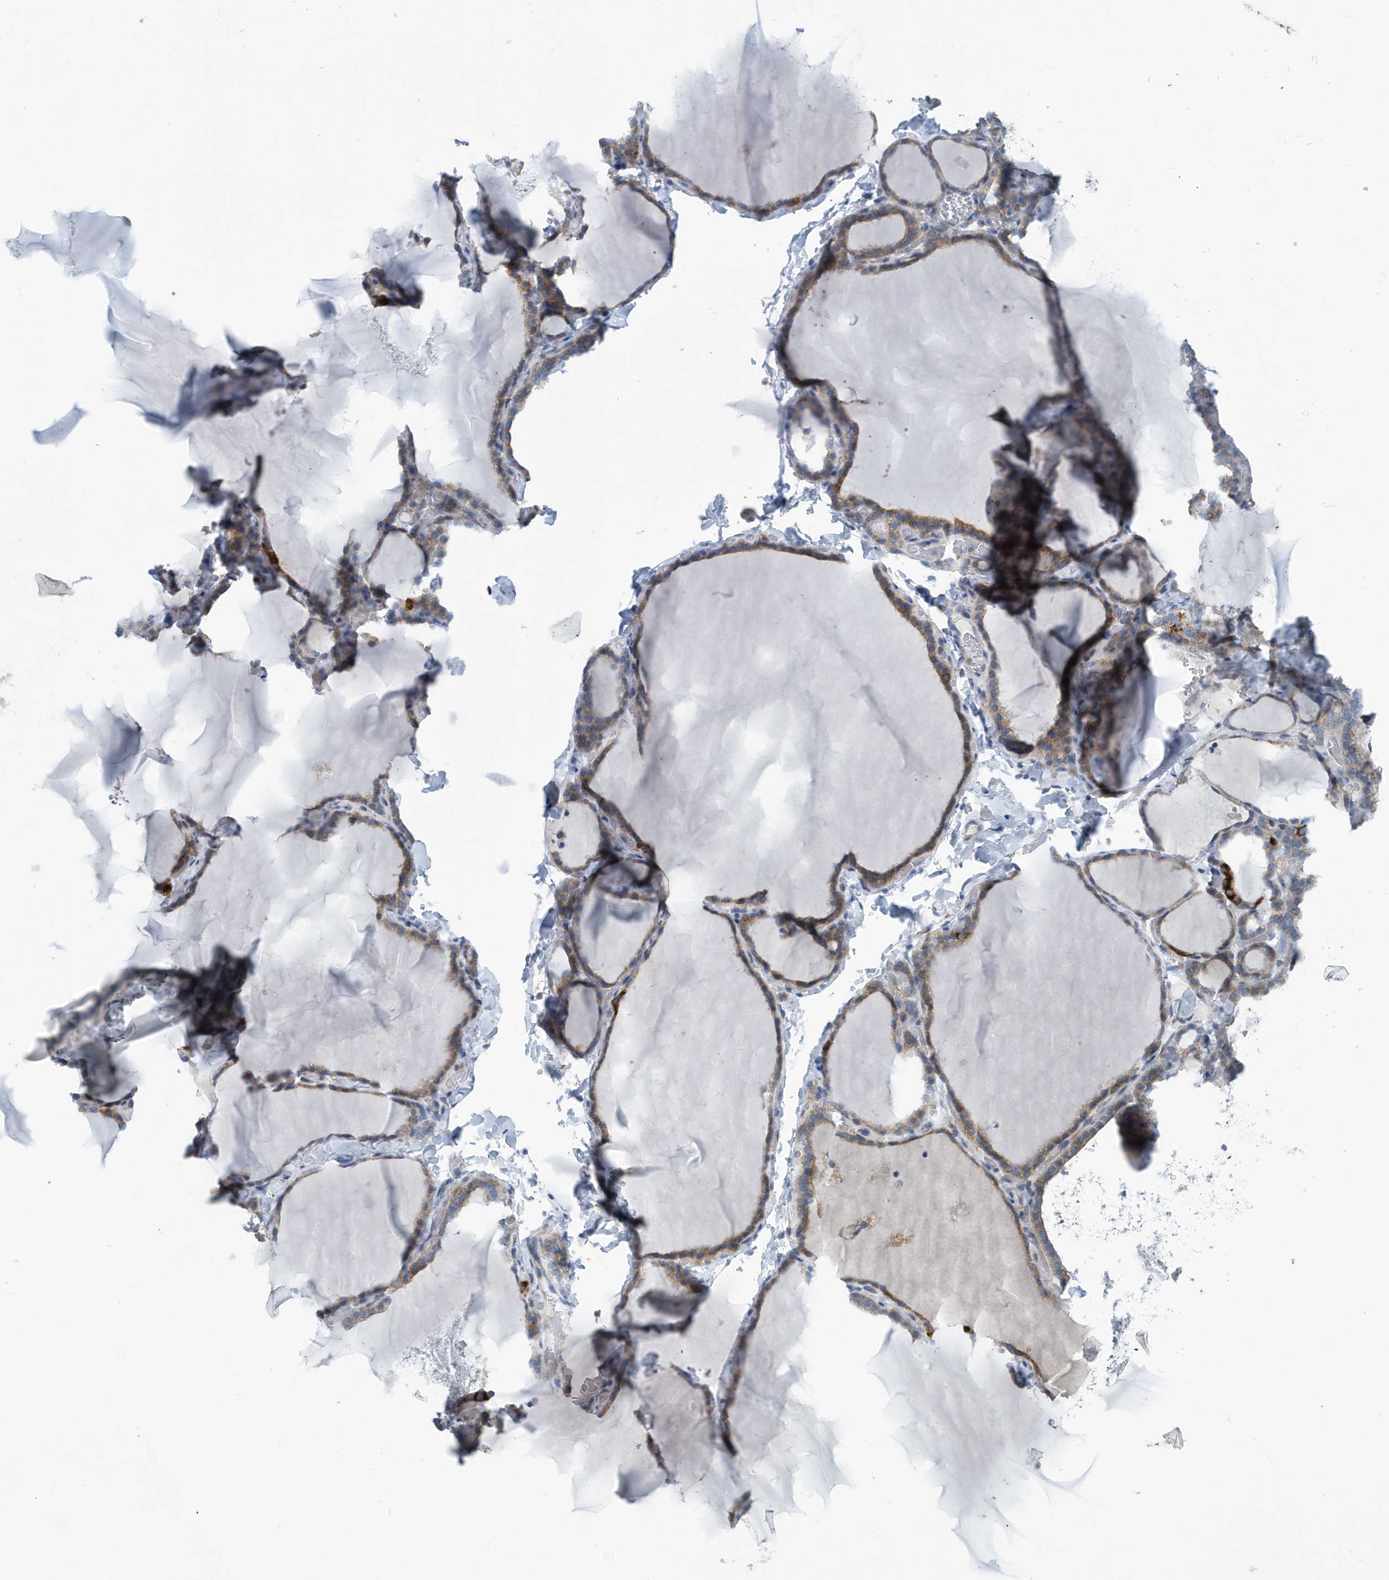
{"staining": {"intensity": "moderate", "quantity": ">75%", "location": "cytoplasmic/membranous"}, "tissue": "thyroid gland", "cell_type": "Glandular cells", "image_type": "normal", "snomed": [{"axis": "morphology", "description": "Normal tissue, NOS"}, {"axis": "topography", "description": "Thyroid gland"}], "caption": "This histopathology image displays IHC staining of benign human thyroid gland, with medium moderate cytoplasmic/membranous positivity in about >75% of glandular cells.", "gene": "PPM1M", "patient": {"sex": "female", "age": 22}}